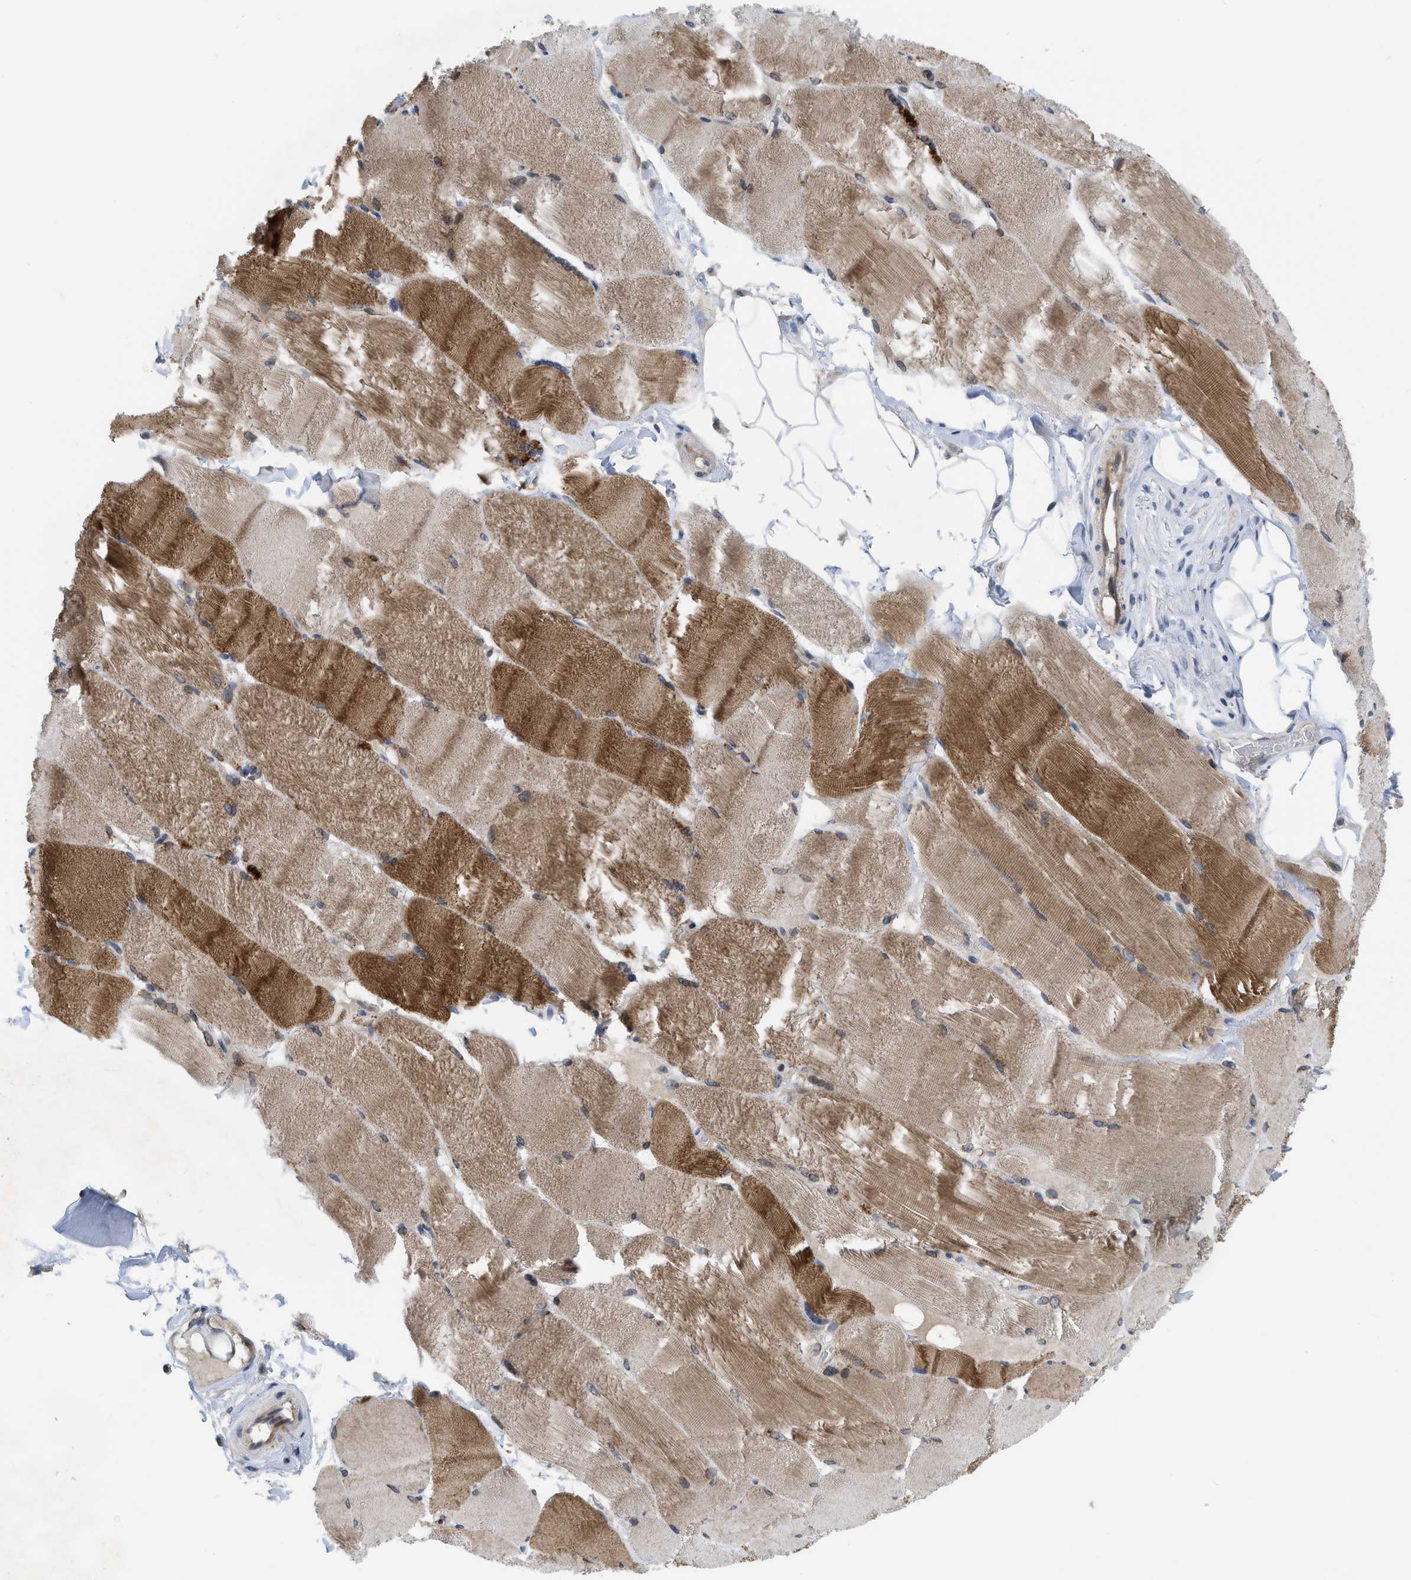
{"staining": {"intensity": "moderate", "quantity": "25%-75%", "location": "cytoplasmic/membranous"}, "tissue": "skeletal muscle", "cell_type": "Myocytes", "image_type": "normal", "snomed": [{"axis": "morphology", "description": "Normal tissue, NOS"}, {"axis": "topography", "description": "Skin"}, {"axis": "topography", "description": "Skeletal muscle"}], "caption": "Protein staining by immunohistochemistry demonstrates moderate cytoplasmic/membranous expression in about 25%-75% of myocytes in unremarkable skeletal muscle.", "gene": "LDAF1", "patient": {"sex": "male", "age": 83}}